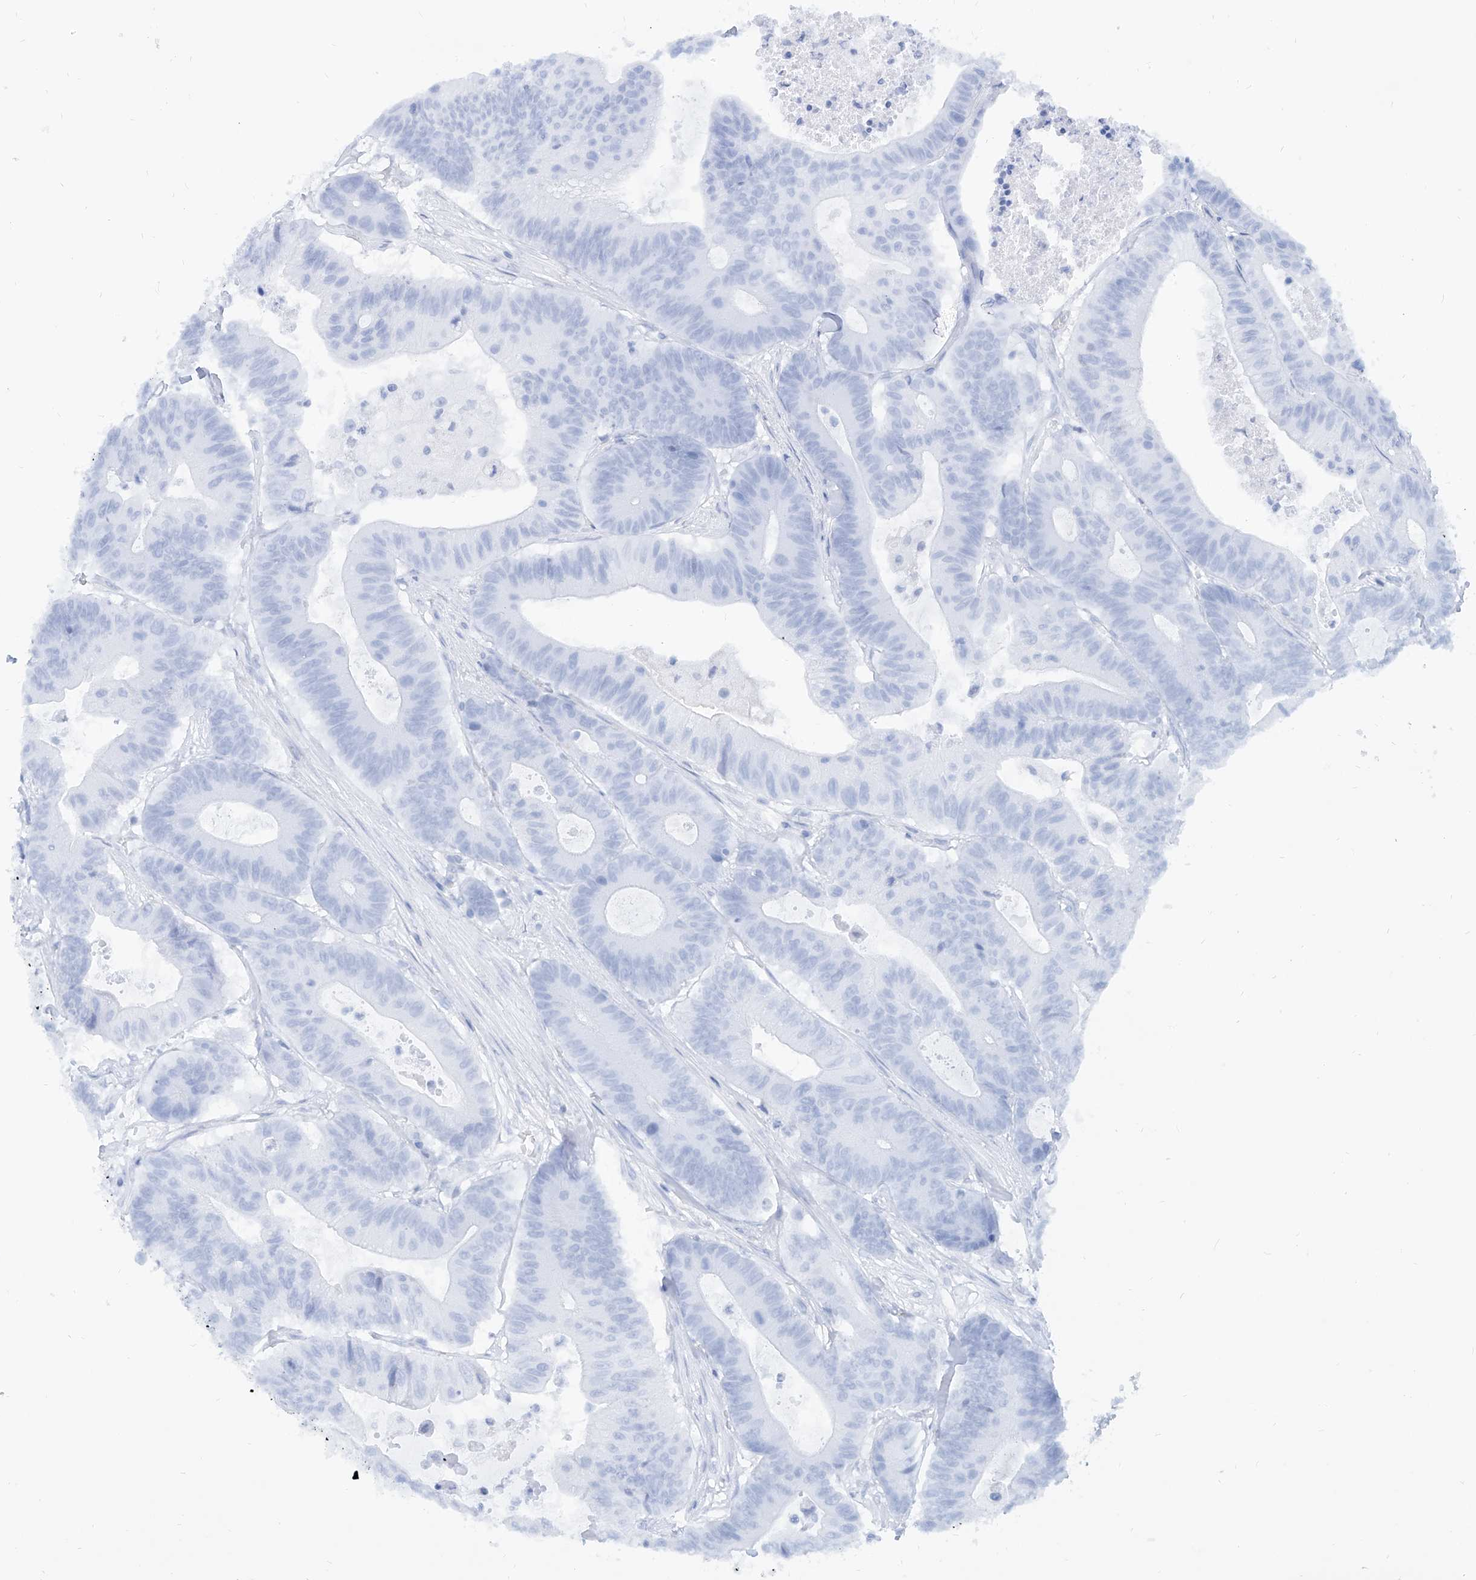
{"staining": {"intensity": "negative", "quantity": "none", "location": "none"}, "tissue": "colorectal cancer", "cell_type": "Tumor cells", "image_type": "cancer", "snomed": [{"axis": "morphology", "description": "Adenocarcinoma, NOS"}, {"axis": "topography", "description": "Colon"}], "caption": "An immunohistochemistry micrograph of colorectal adenocarcinoma is shown. There is no staining in tumor cells of colorectal adenocarcinoma.", "gene": "PDXK", "patient": {"sex": "female", "age": 84}}